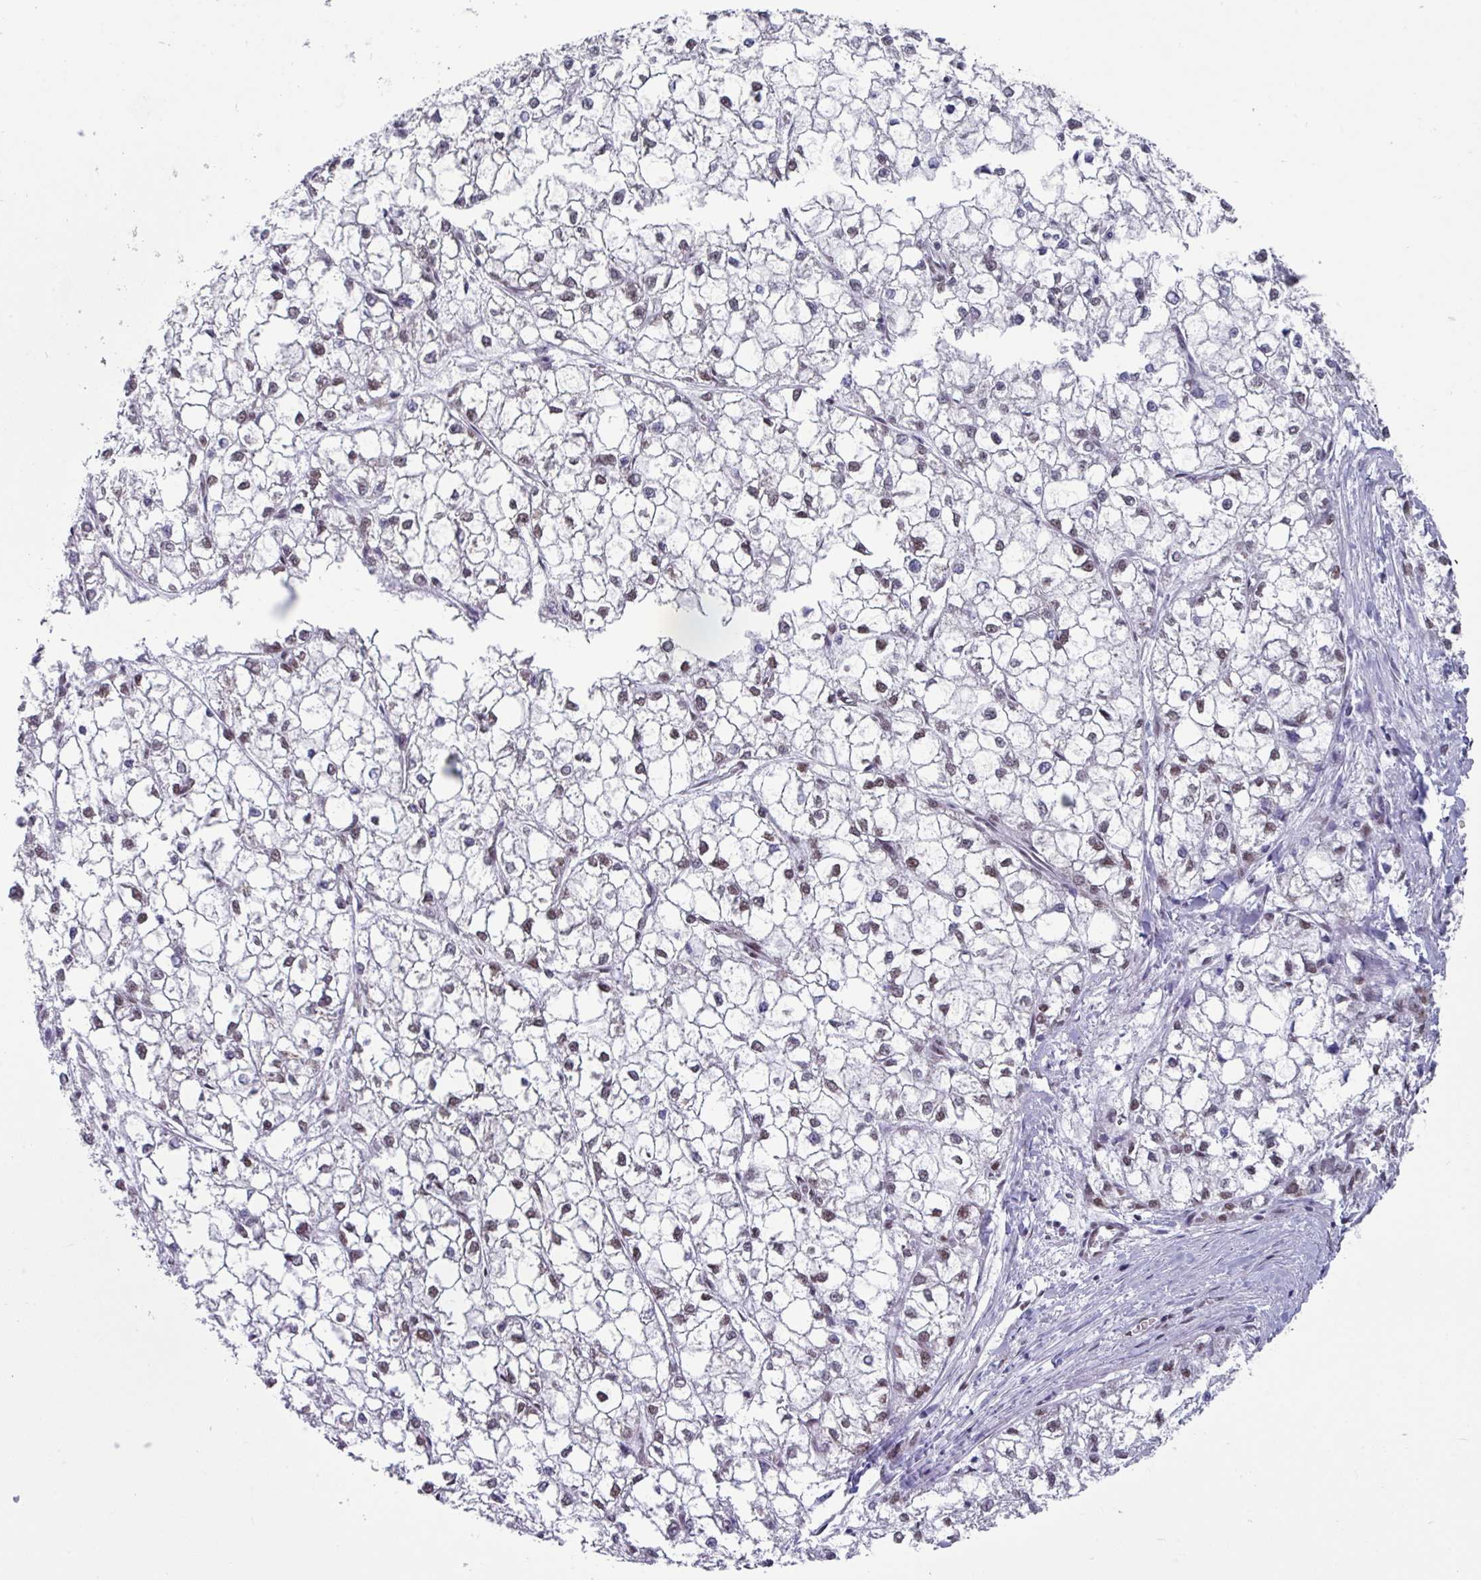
{"staining": {"intensity": "weak", "quantity": "<25%", "location": "nuclear"}, "tissue": "liver cancer", "cell_type": "Tumor cells", "image_type": "cancer", "snomed": [{"axis": "morphology", "description": "Carcinoma, Hepatocellular, NOS"}, {"axis": "topography", "description": "Liver"}], "caption": "A histopathology image of liver cancer (hepatocellular carcinoma) stained for a protein exhibits no brown staining in tumor cells.", "gene": "PUF60", "patient": {"sex": "female", "age": 43}}